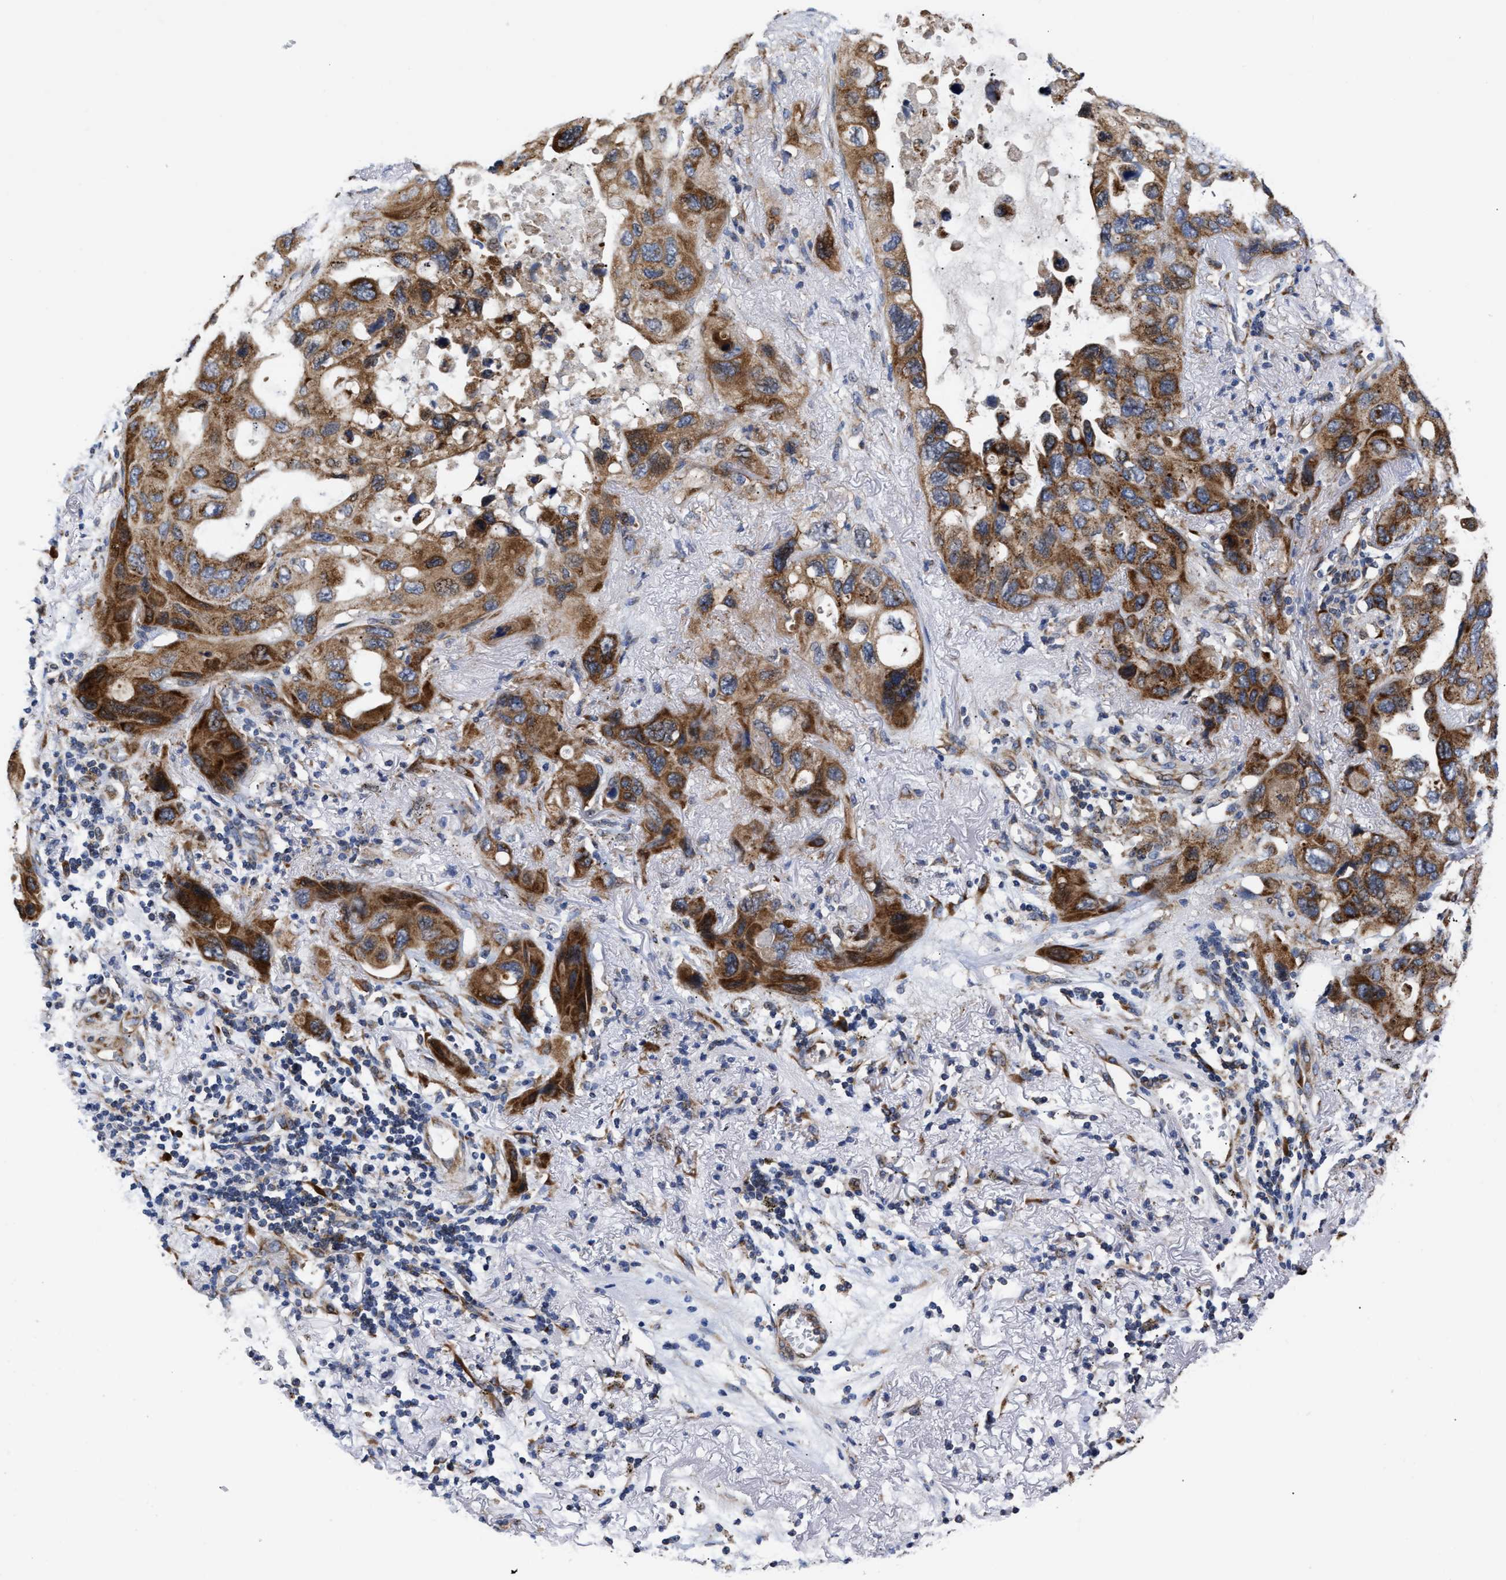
{"staining": {"intensity": "moderate", "quantity": ">75%", "location": "cytoplasmic/membranous"}, "tissue": "lung cancer", "cell_type": "Tumor cells", "image_type": "cancer", "snomed": [{"axis": "morphology", "description": "Squamous cell carcinoma, NOS"}, {"axis": "topography", "description": "Lung"}], "caption": "A brown stain shows moderate cytoplasmic/membranous staining of a protein in lung cancer (squamous cell carcinoma) tumor cells. (DAB (3,3'-diaminobenzidine) IHC with brightfield microscopy, high magnification).", "gene": "MALSU1", "patient": {"sex": "female", "age": 73}}